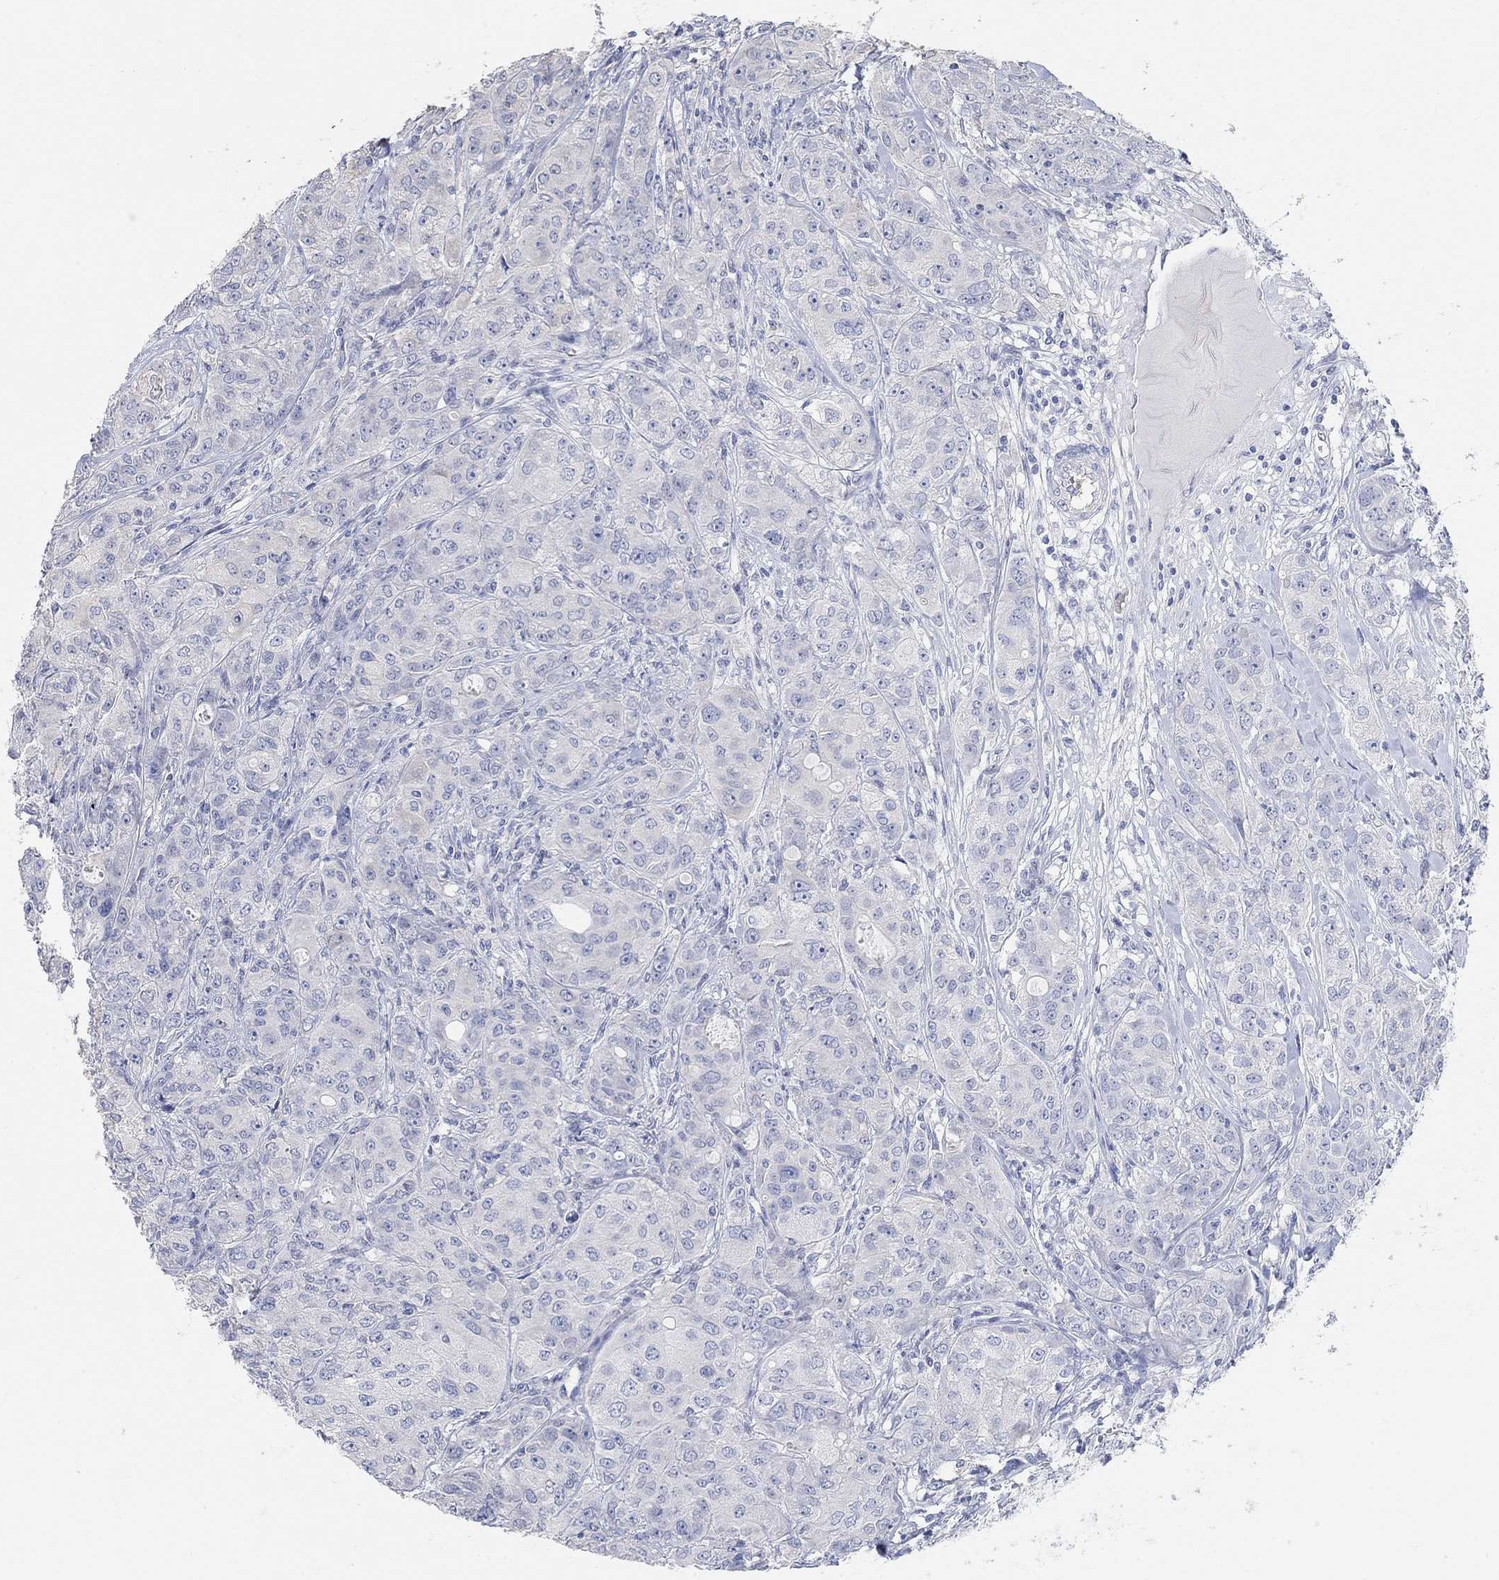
{"staining": {"intensity": "negative", "quantity": "none", "location": "none"}, "tissue": "breast cancer", "cell_type": "Tumor cells", "image_type": "cancer", "snomed": [{"axis": "morphology", "description": "Duct carcinoma"}, {"axis": "topography", "description": "Breast"}], "caption": "An immunohistochemistry (IHC) micrograph of invasive ductal carcinoma (breast) is shown. There is no staining in tumor cells of invasive ductal carcinoma (breast).", "gene": "NLRP14", "patient": {"sex": "female", "age": 43}}